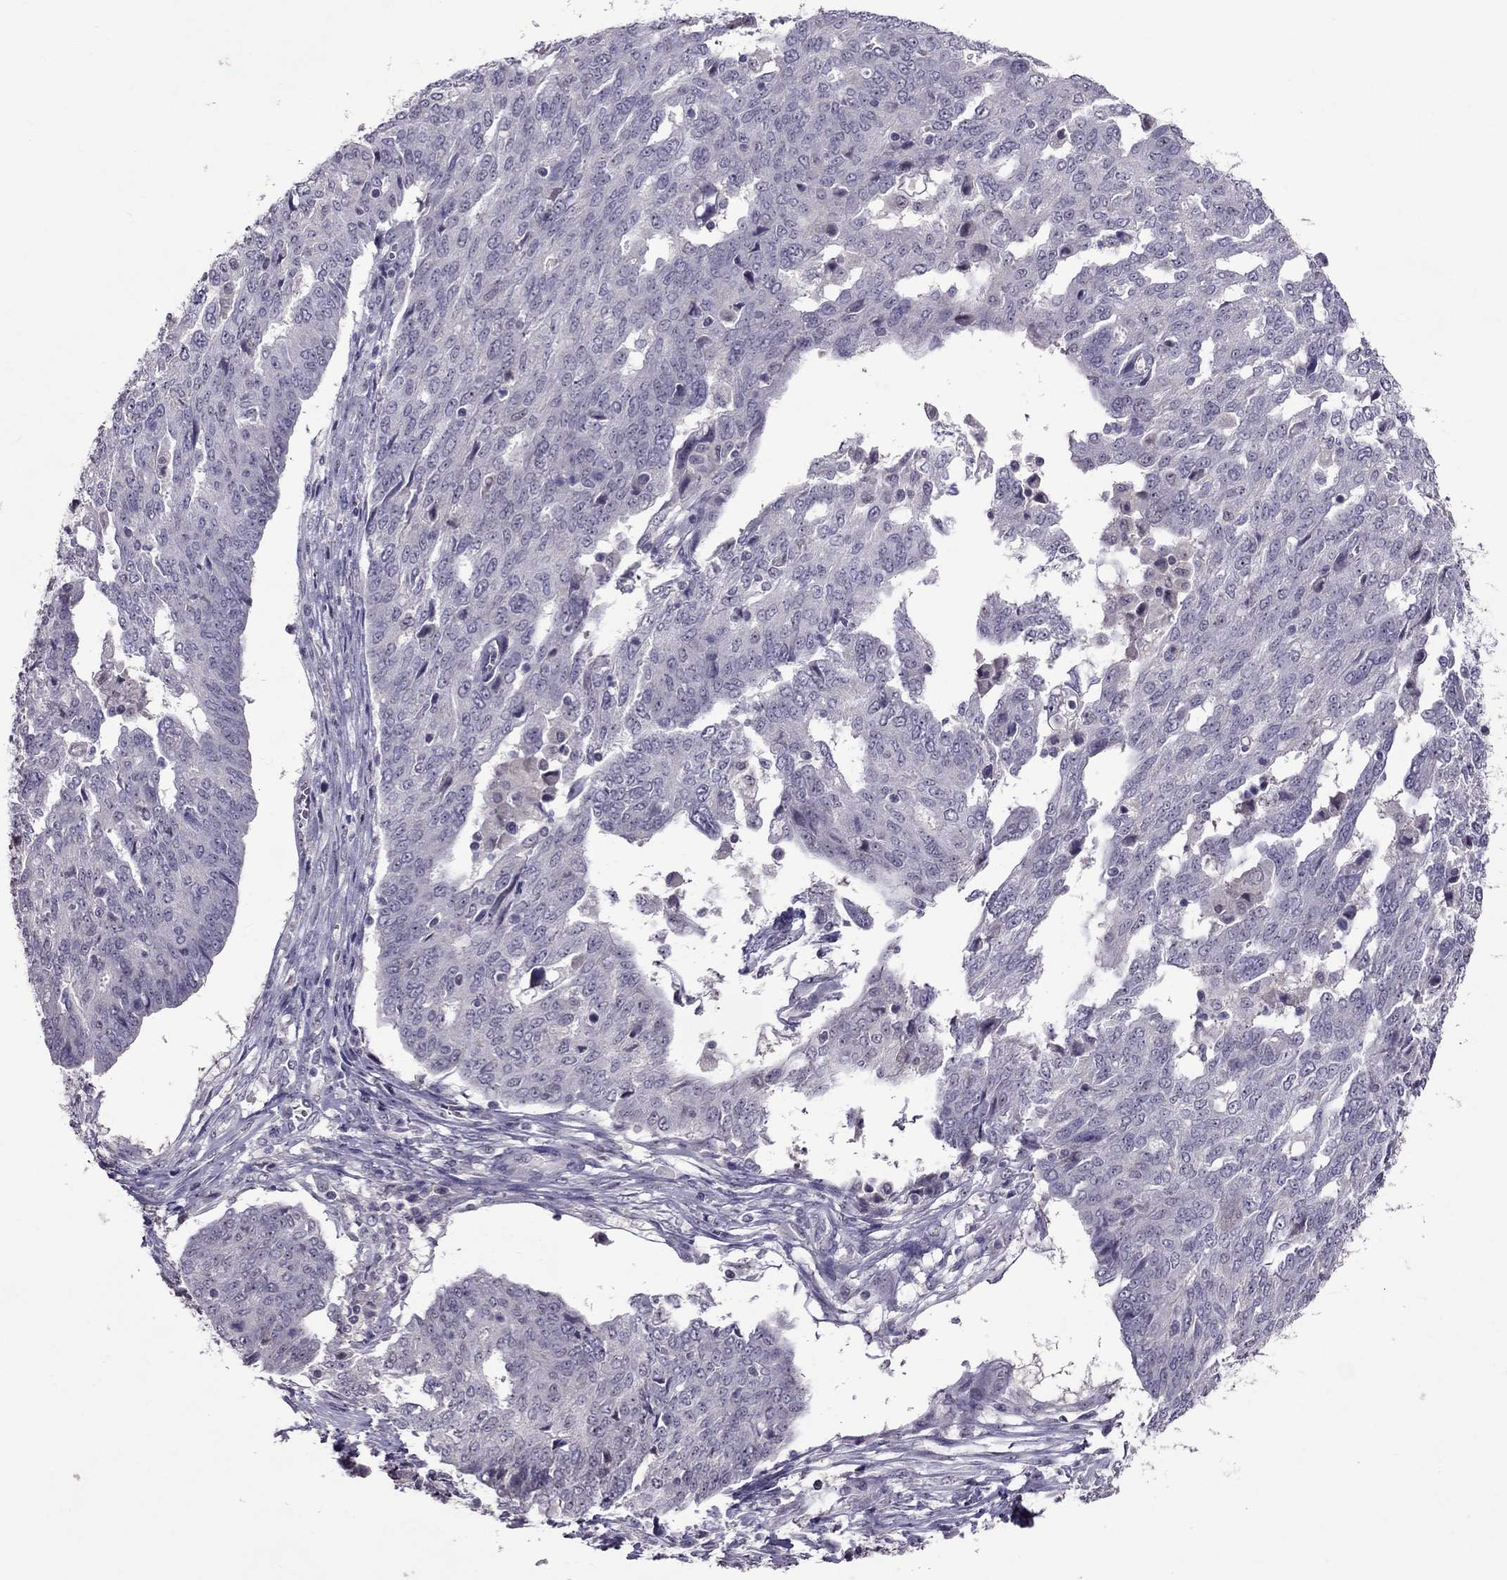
{"staining": {"intensity": "negative", "quantity": "none", "location": "none"}, "tissue": "ovarian cancer", "cell_type": "Tumor cells", "image_type": "cancer", "snomed": [{"axis": "morphology", "description": "Cystadenocarcinoma, serous, NOS"}, {"axis": "topography", "description": "Ovary"}], "caption": "The immunohistochemistry (IHC) histopathology image has no significant expression in tumor cells of ovarian cancer (serous cystadenocarcinoma) tissue.", "gene": "LRRC46", "patient": {"sex": "female", "age": 67}}